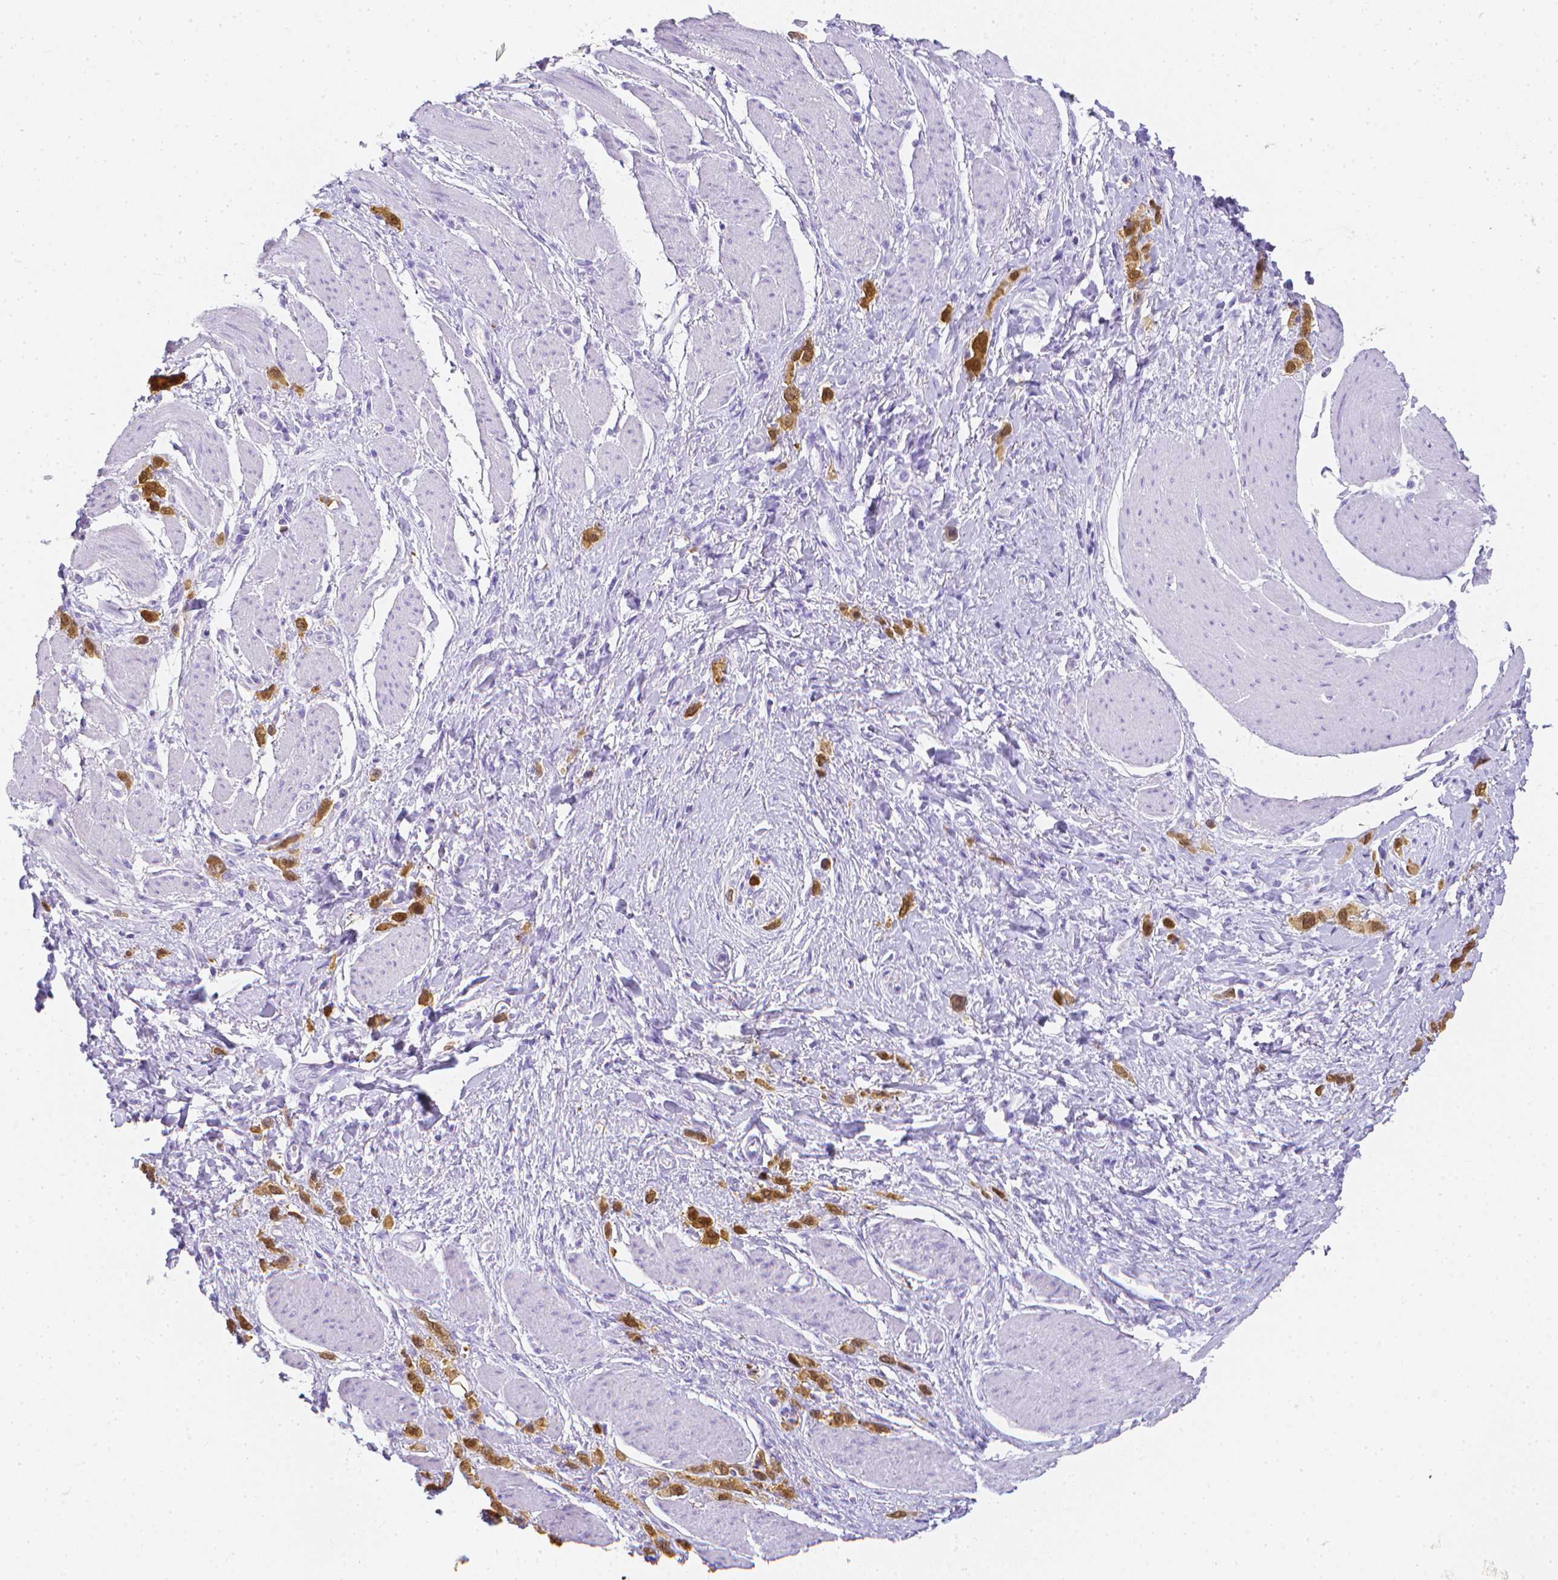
{"staining": {"intensity": "strong", "quantity": ">75%", "location": "cytoplasmic/membranous,nuclear"}, "tissue": "stomach cancer", "cell_type": "Tumor cells", "image_type": "cancer", "snomed": [{"axis": "morphology", "description": "Adenocarcinoma, NOS"}, {"axis": "topography", "description": "Stomach"}], "caption": "Human stomach cancer (adenocarcinoma) stained with a protein marker displays strong staining in tumor cells.", "gene": "LGALS4", "patient": {"sex": "female", "age": 65}}